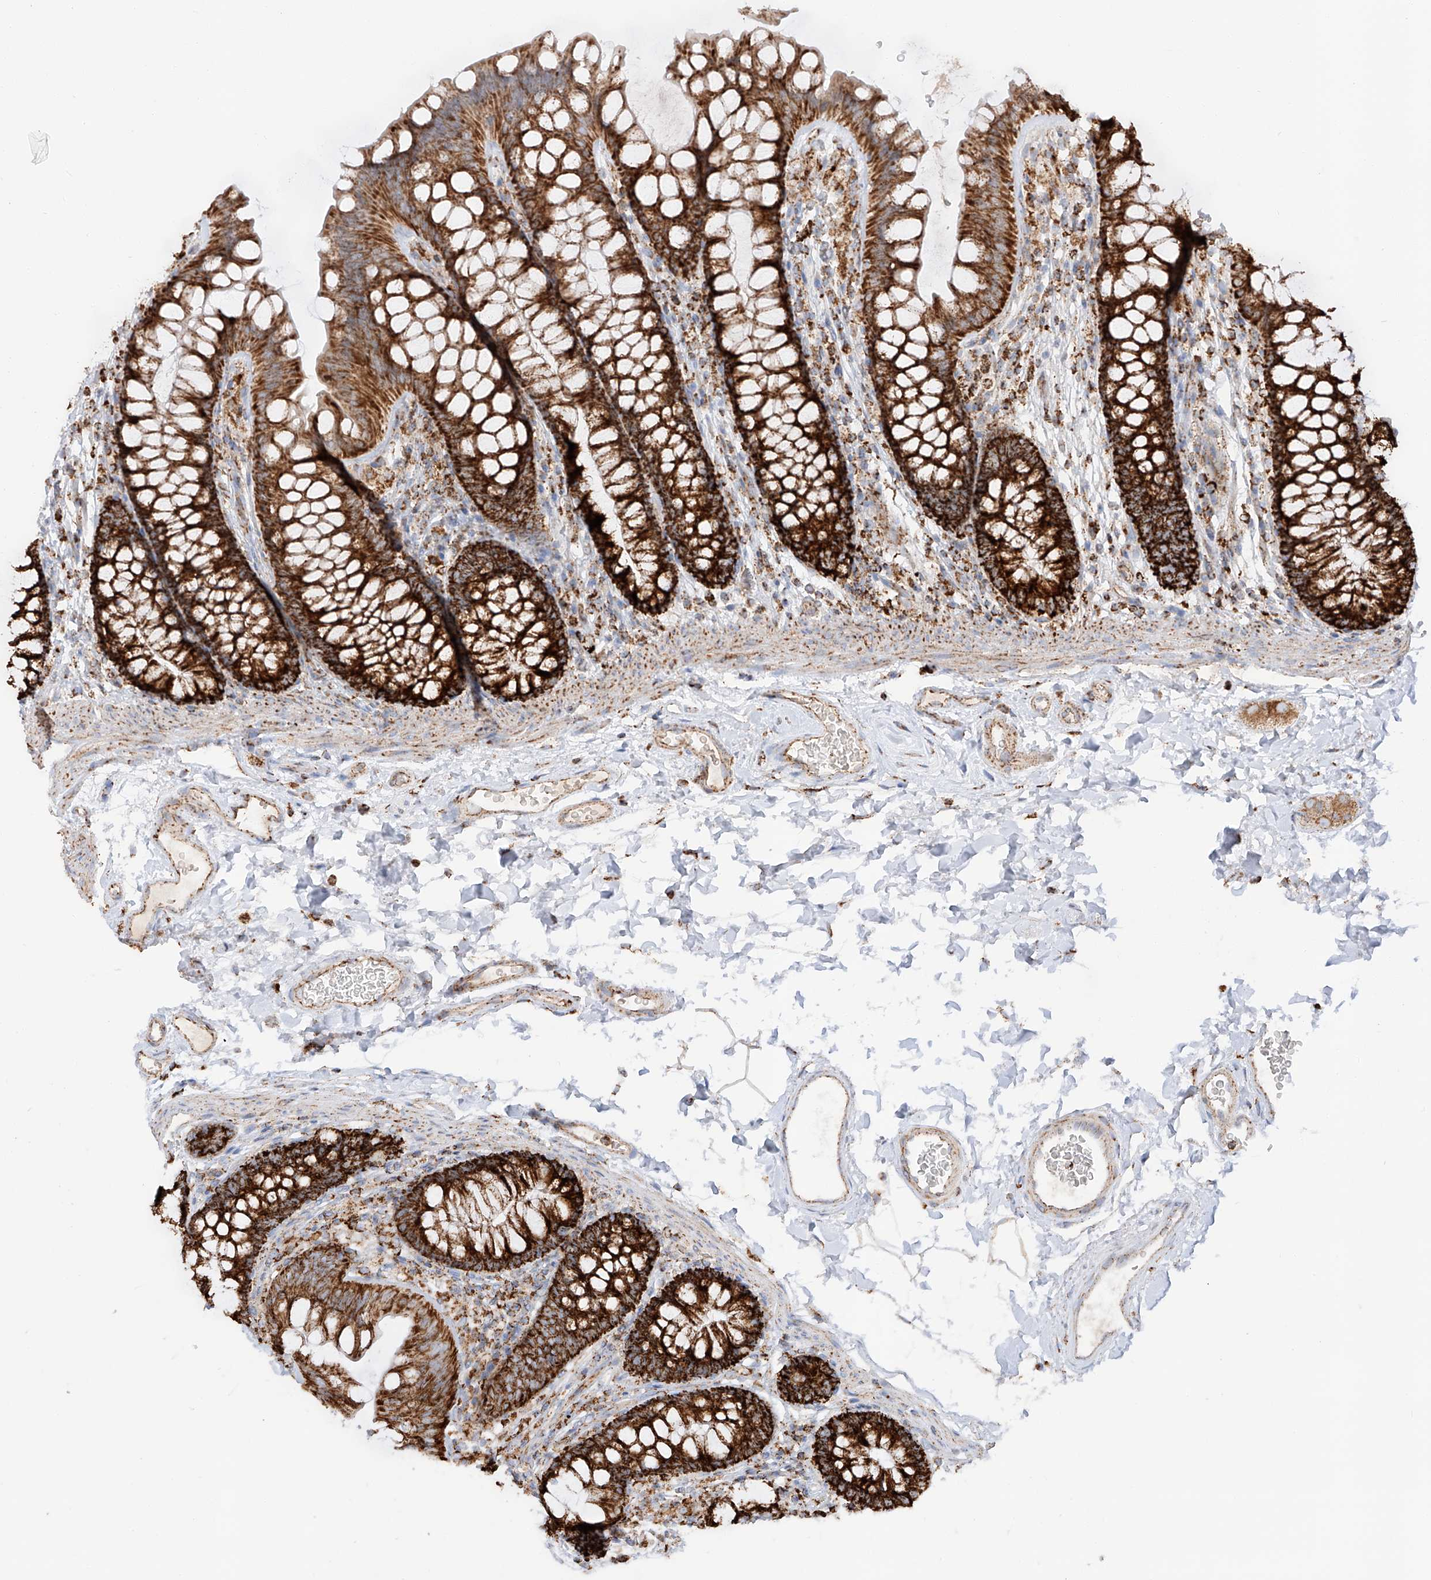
{"staining": {"intensity": "strong", "quantity": ">75%", "location": "cytoplasmic/membranous"}, "tissue": "colon", "cell_type": "Endothelial cells", "image_type": "normal", "snomed": [{"axis": "morphology", "description": "Normal tissue, NOS"}, {"axis": "topography", "description": "Colon"}], "caption": "Protein analysis of unremarkable colon exhibits strong cytoplasmic/membranous expression in approximately >75% of endothelial cells. The staining was performed using DAB (3,3'-diaminobenzidine), with brown indicating positive protein expression. Nuclei are stained blue with hematoxylin.", "gene": "TTC27", "patient": {"sex": "female", "age": 62}}